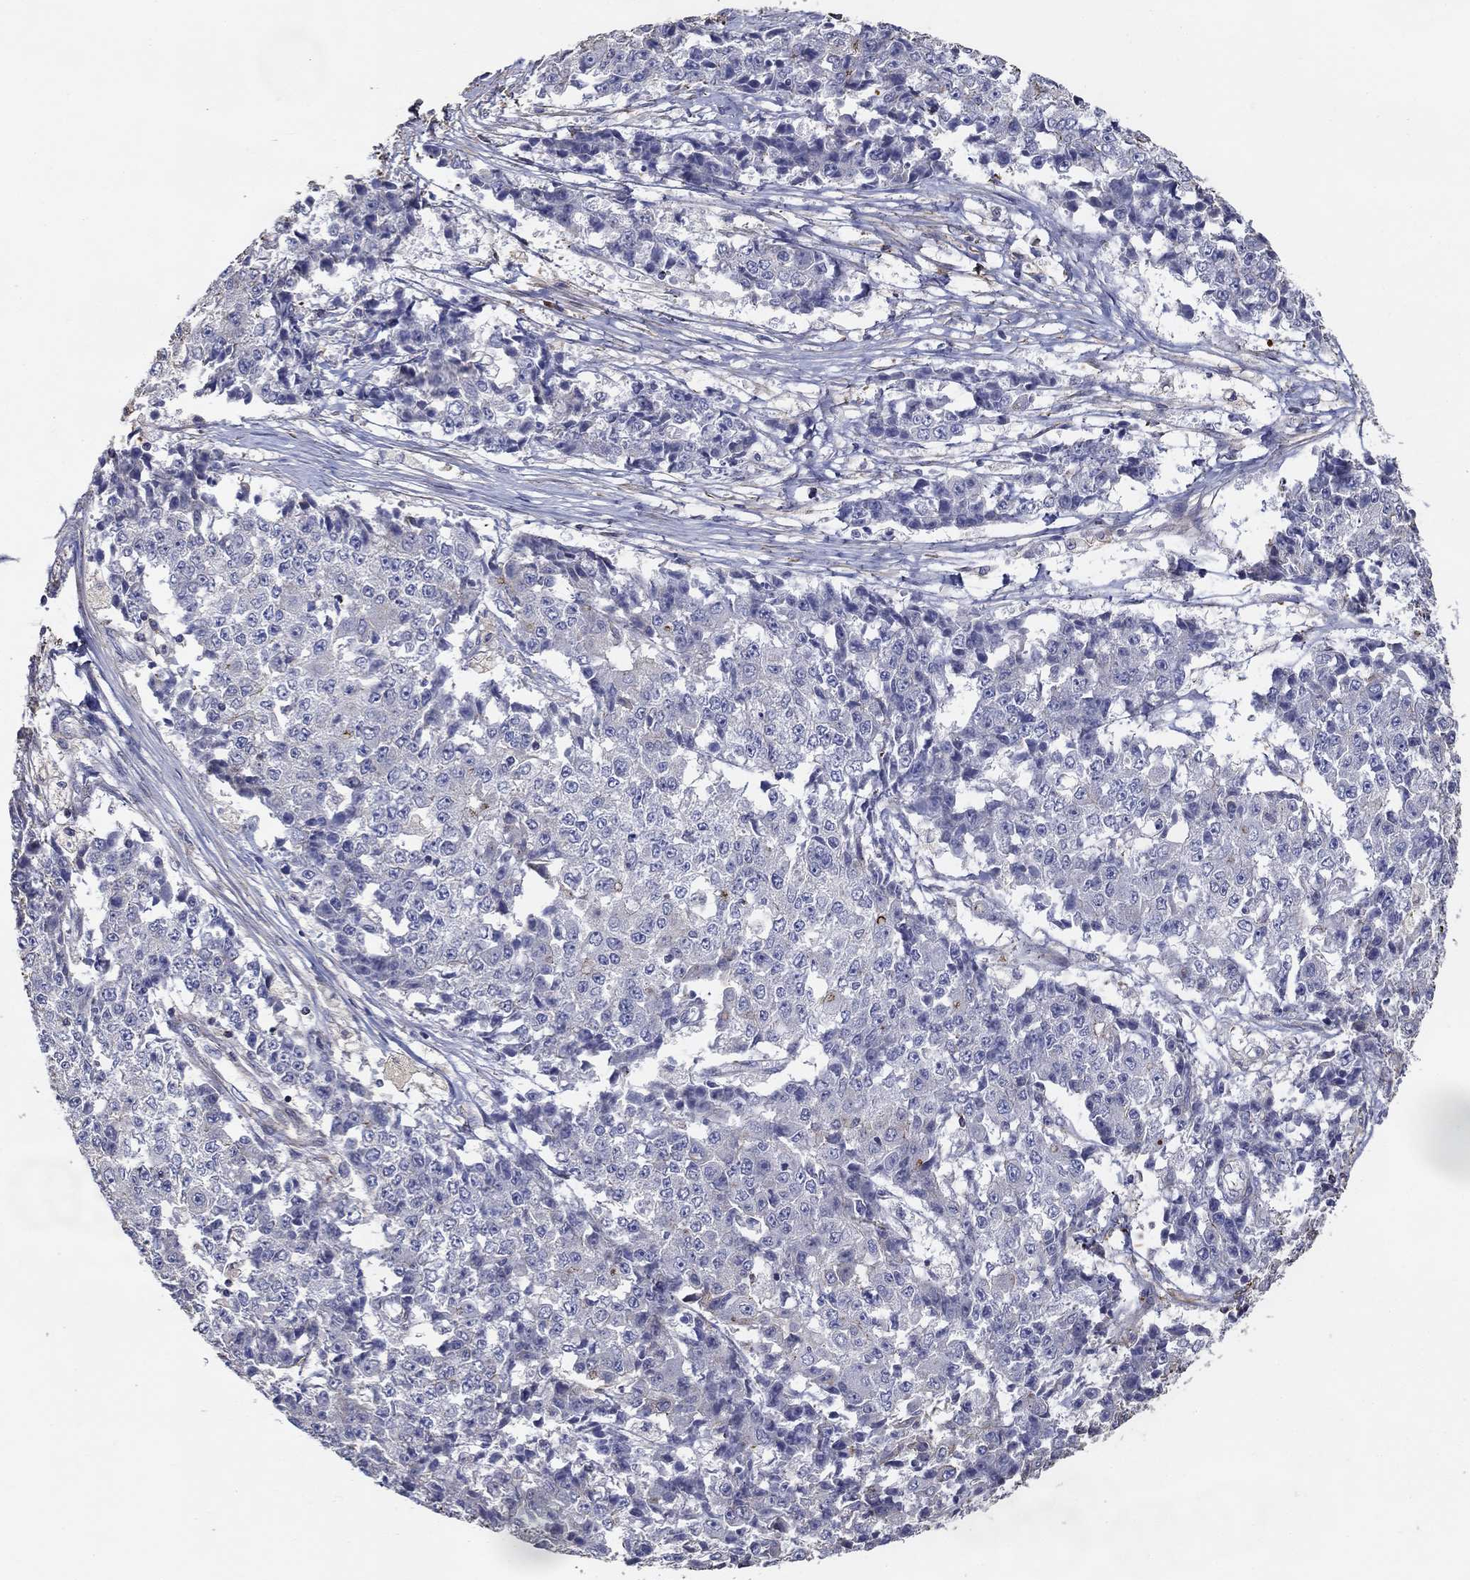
{"staining": {"intensity": "negative", "quantity": "none", "location": "none"}, "tissue": "ovarian cancer", "cell_type": "Tumor cells", "image_type": "cancer", "snomed": [{"axis": "morphology", "description": "Carcinoma, endometroid"}, {"axis": "topography", "description": "Ovary"}], "caption": "Human ovarian cancer (endometroid carcinoma) stained for a protein using immunohistochemistry displays no staining in tumor cells.", "gene": "NPHP1", "patient": {"sex": "female", "age": 42}}